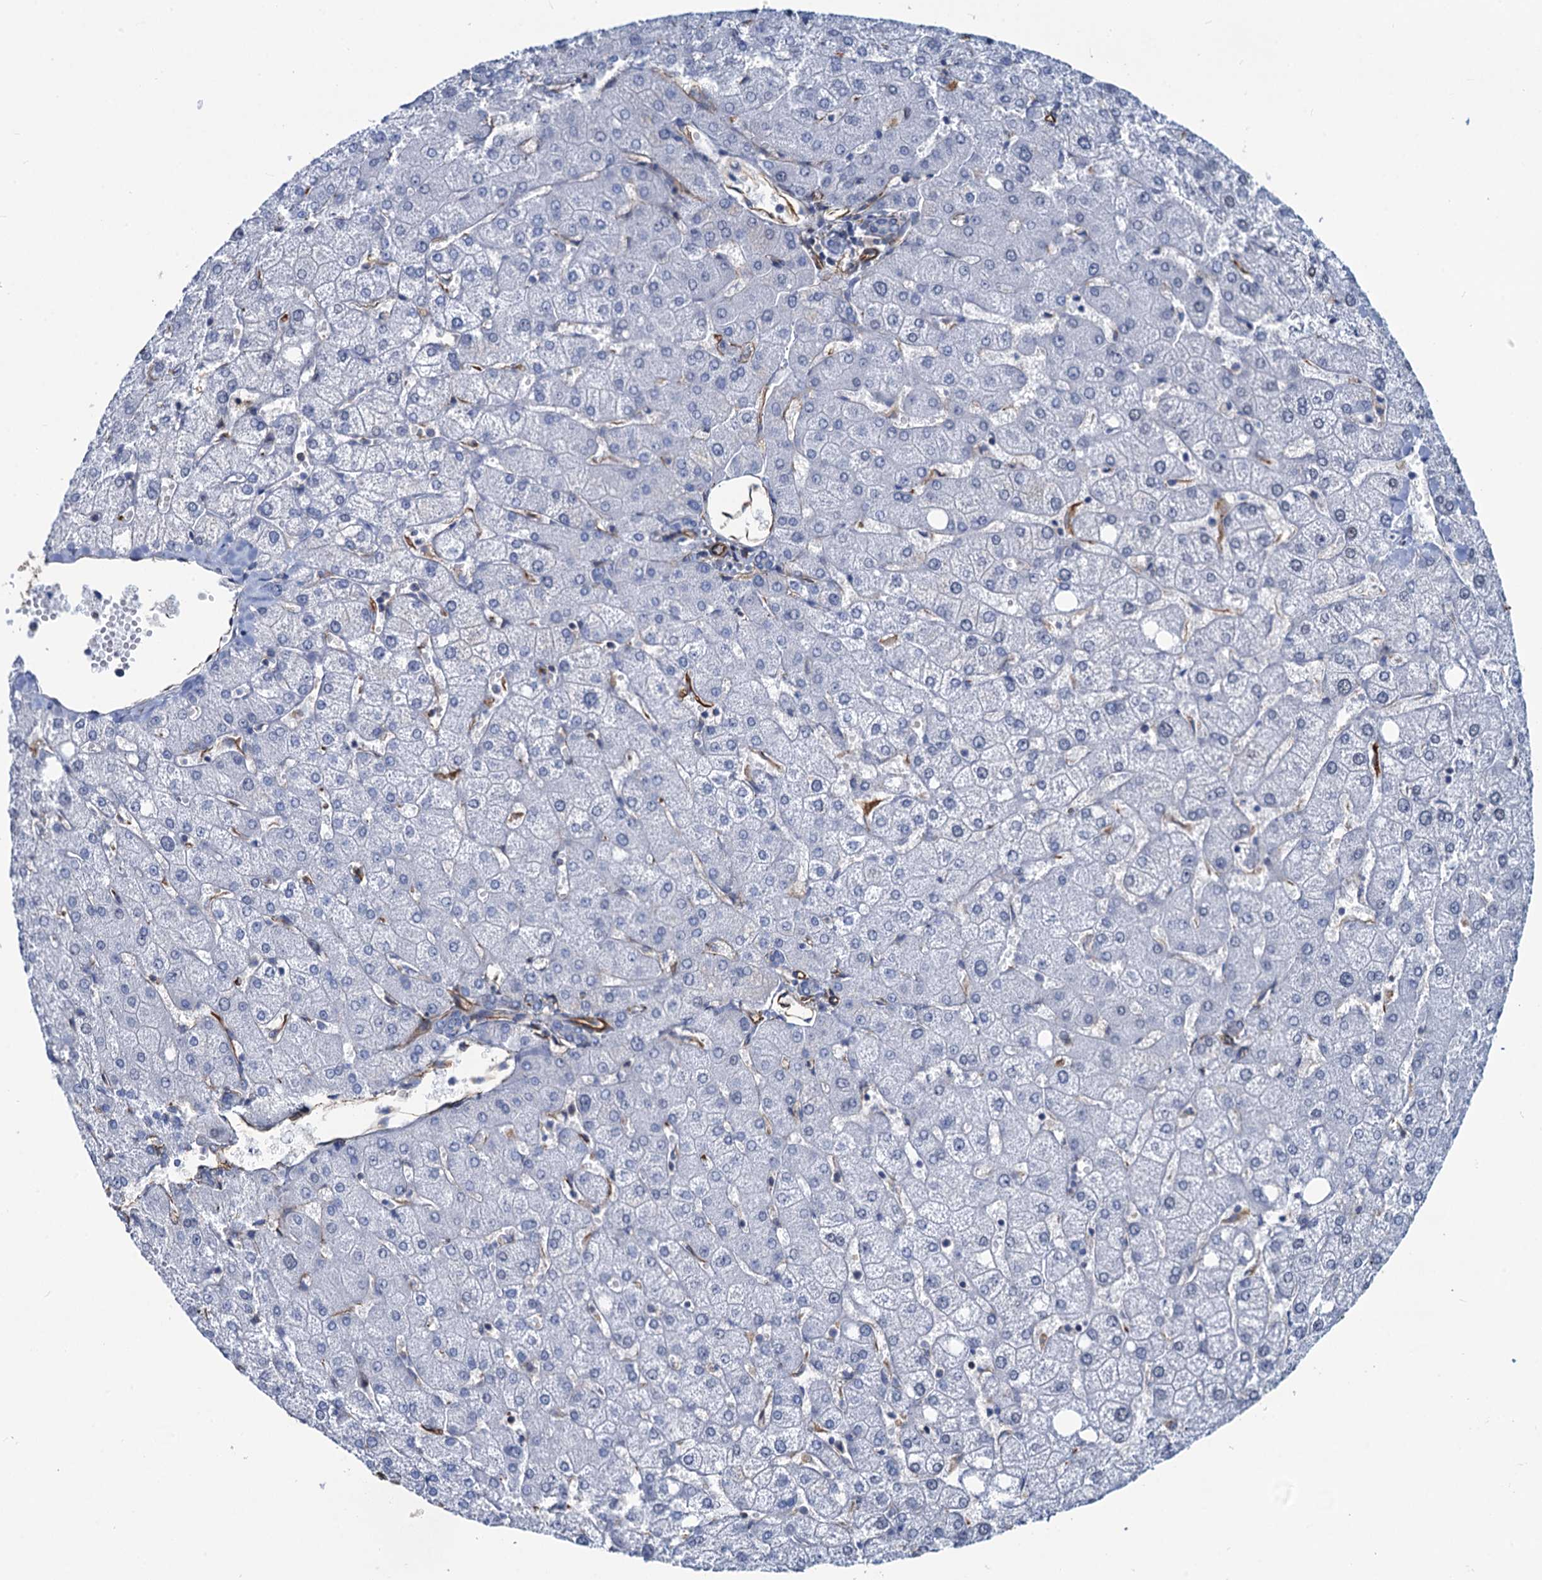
{"staining": {"intensity": "negative", "quantity": "none", "location": "none"}, "tissue": "liver", "cell_type": "Cholangiocytes", "image_type": "normal", "snomed": [{"axis": "morphology", "description": "Normal tissue, NOS"}, {"axis": "topography", "description": "Liver"}], "caption": "Immunohistochemistry (IHC) histopathology image of benign liver stained for a protein (brown), which exhibits no positivity in cholangiocytes.", "gene": "PGM2", "patient": {"sex": "female", "age": 54}}